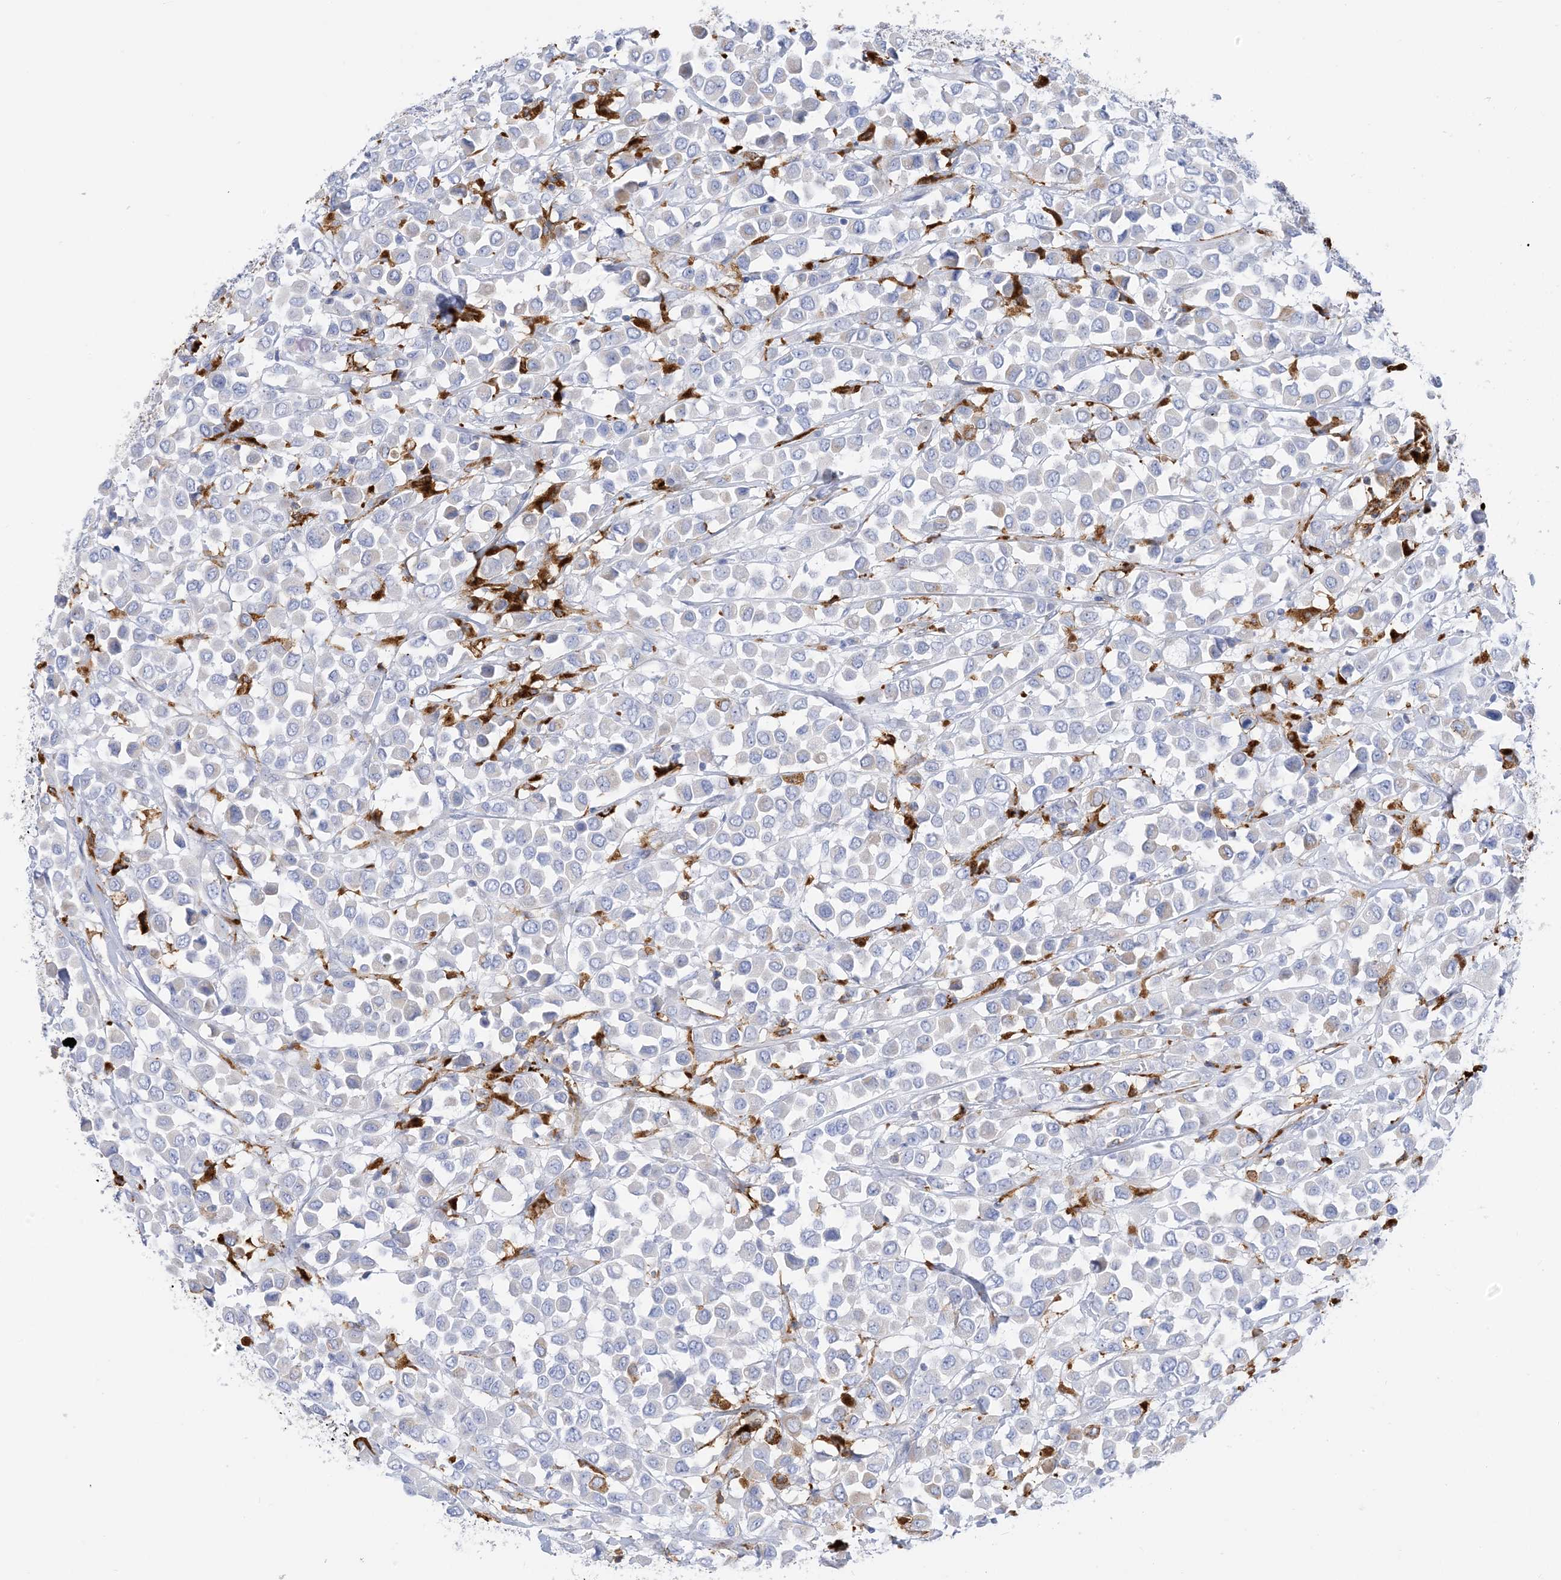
{"staining": {"intensity": "negative", "quantity": "none", "location": "none"}, "tissue": "breast cancer", "cell_type": "Tumor cells", "image_type": "cancer", "snomed": [{"axis": "morphology", "description": "Duct carcinoma"}, {"axis": "topography", "description": "Breast"}], "caption": "A micrograph of breast cancer (intraductal carcinoma) stained for a protein exhibits no brown staining in tumor cells.", "gene": "DPH3", "patient": {"sex": "female", "age": 61}}